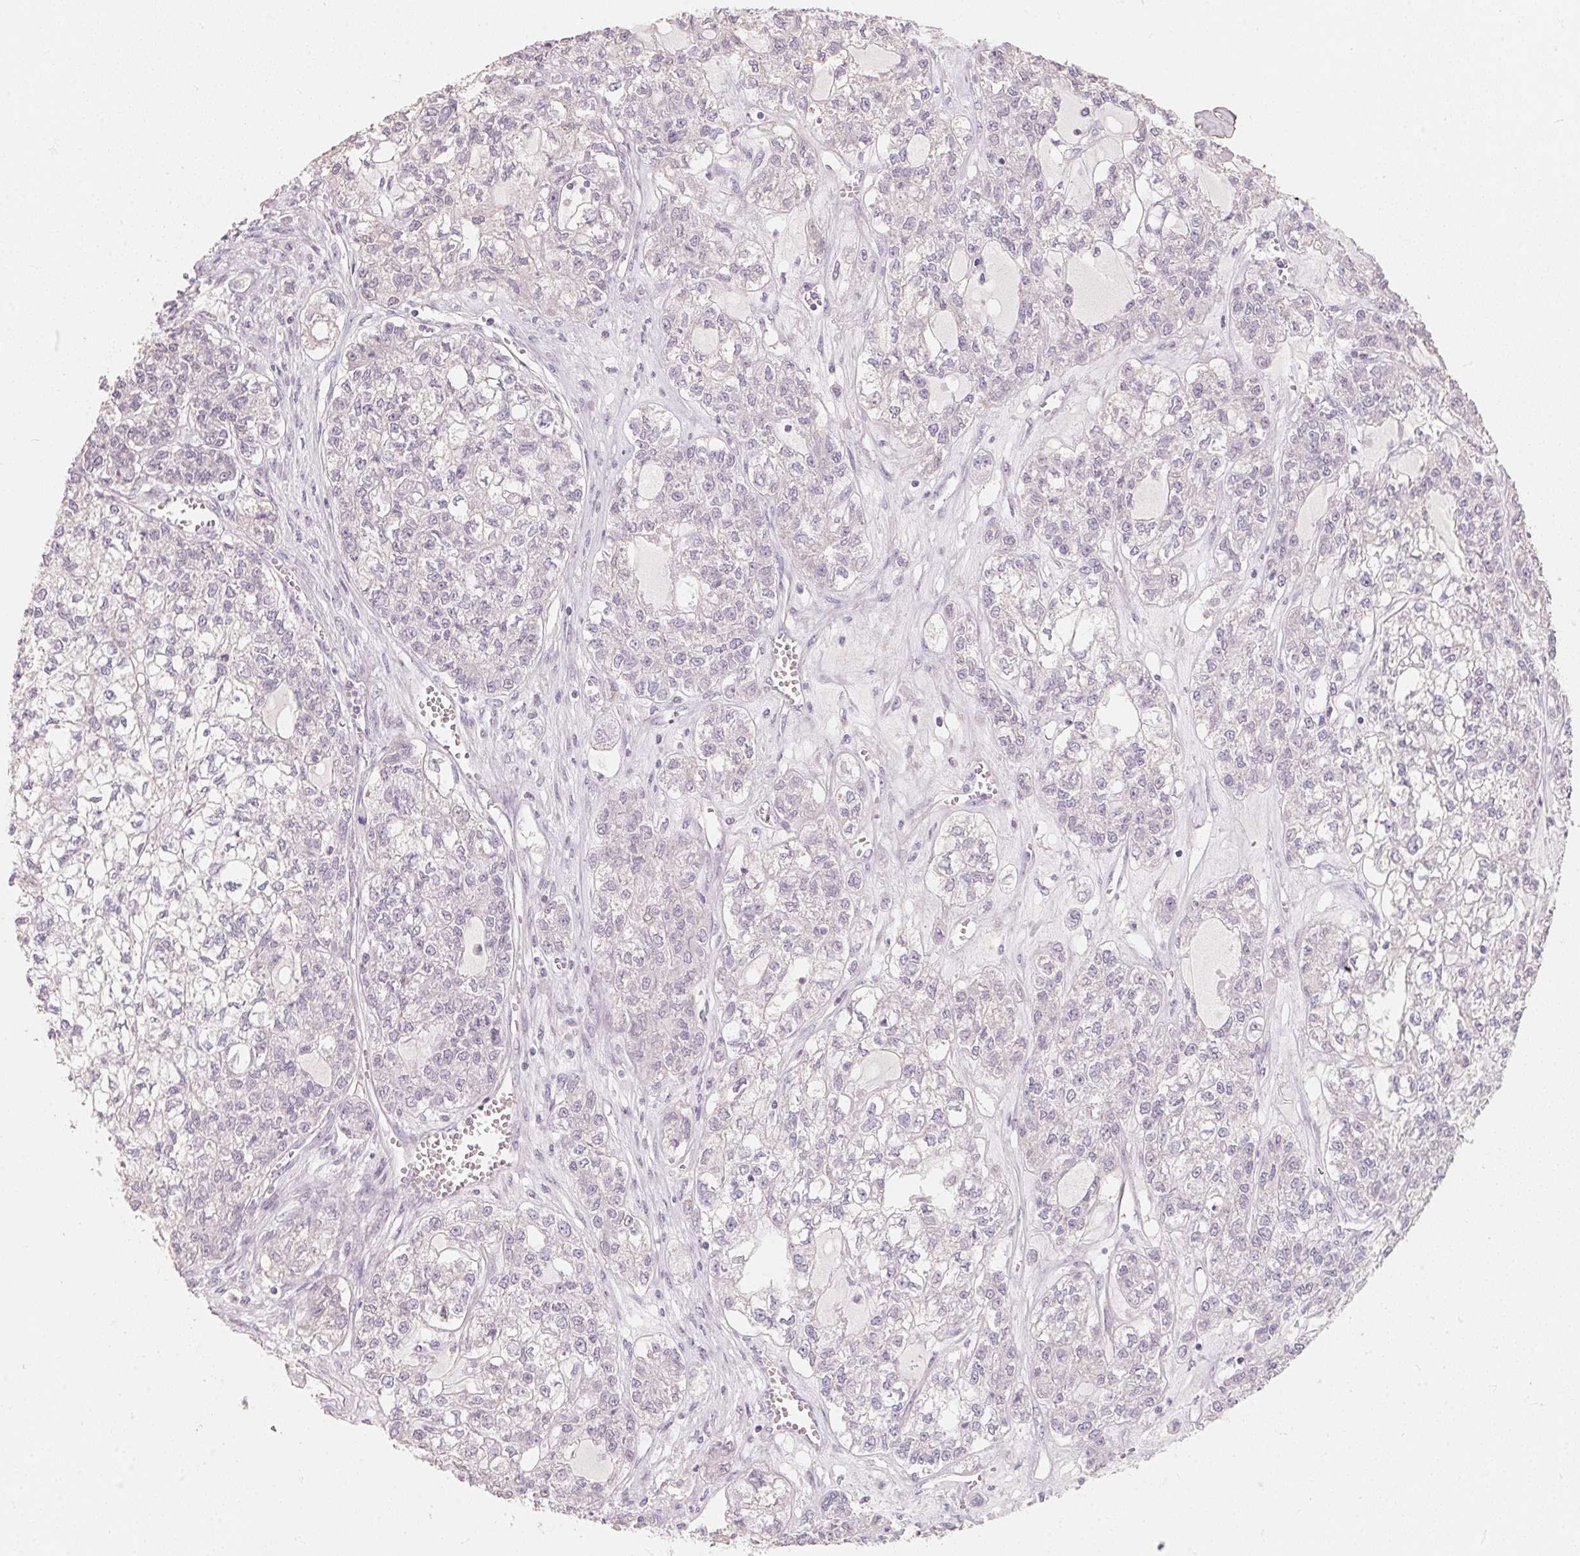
{"staining": {"intensity": "negative", "quantity": "none", "location": "none"}, "tissue": "ovarian cancer", "cell_type": "Tumor cells", "image_type": "cancer", "snomed": [{"axis": "morphology", "description": "Carcinoma, endometroid"}, {"axis": "topography", "description": "Ovary"}], "caption": "Immunohistochemical staining of ovarian endometroid carcinoma demonstrates no significant staining in tumor cells.", "gene": "TP53AIP1", "patient": {"sex": "female", "age": 64}}